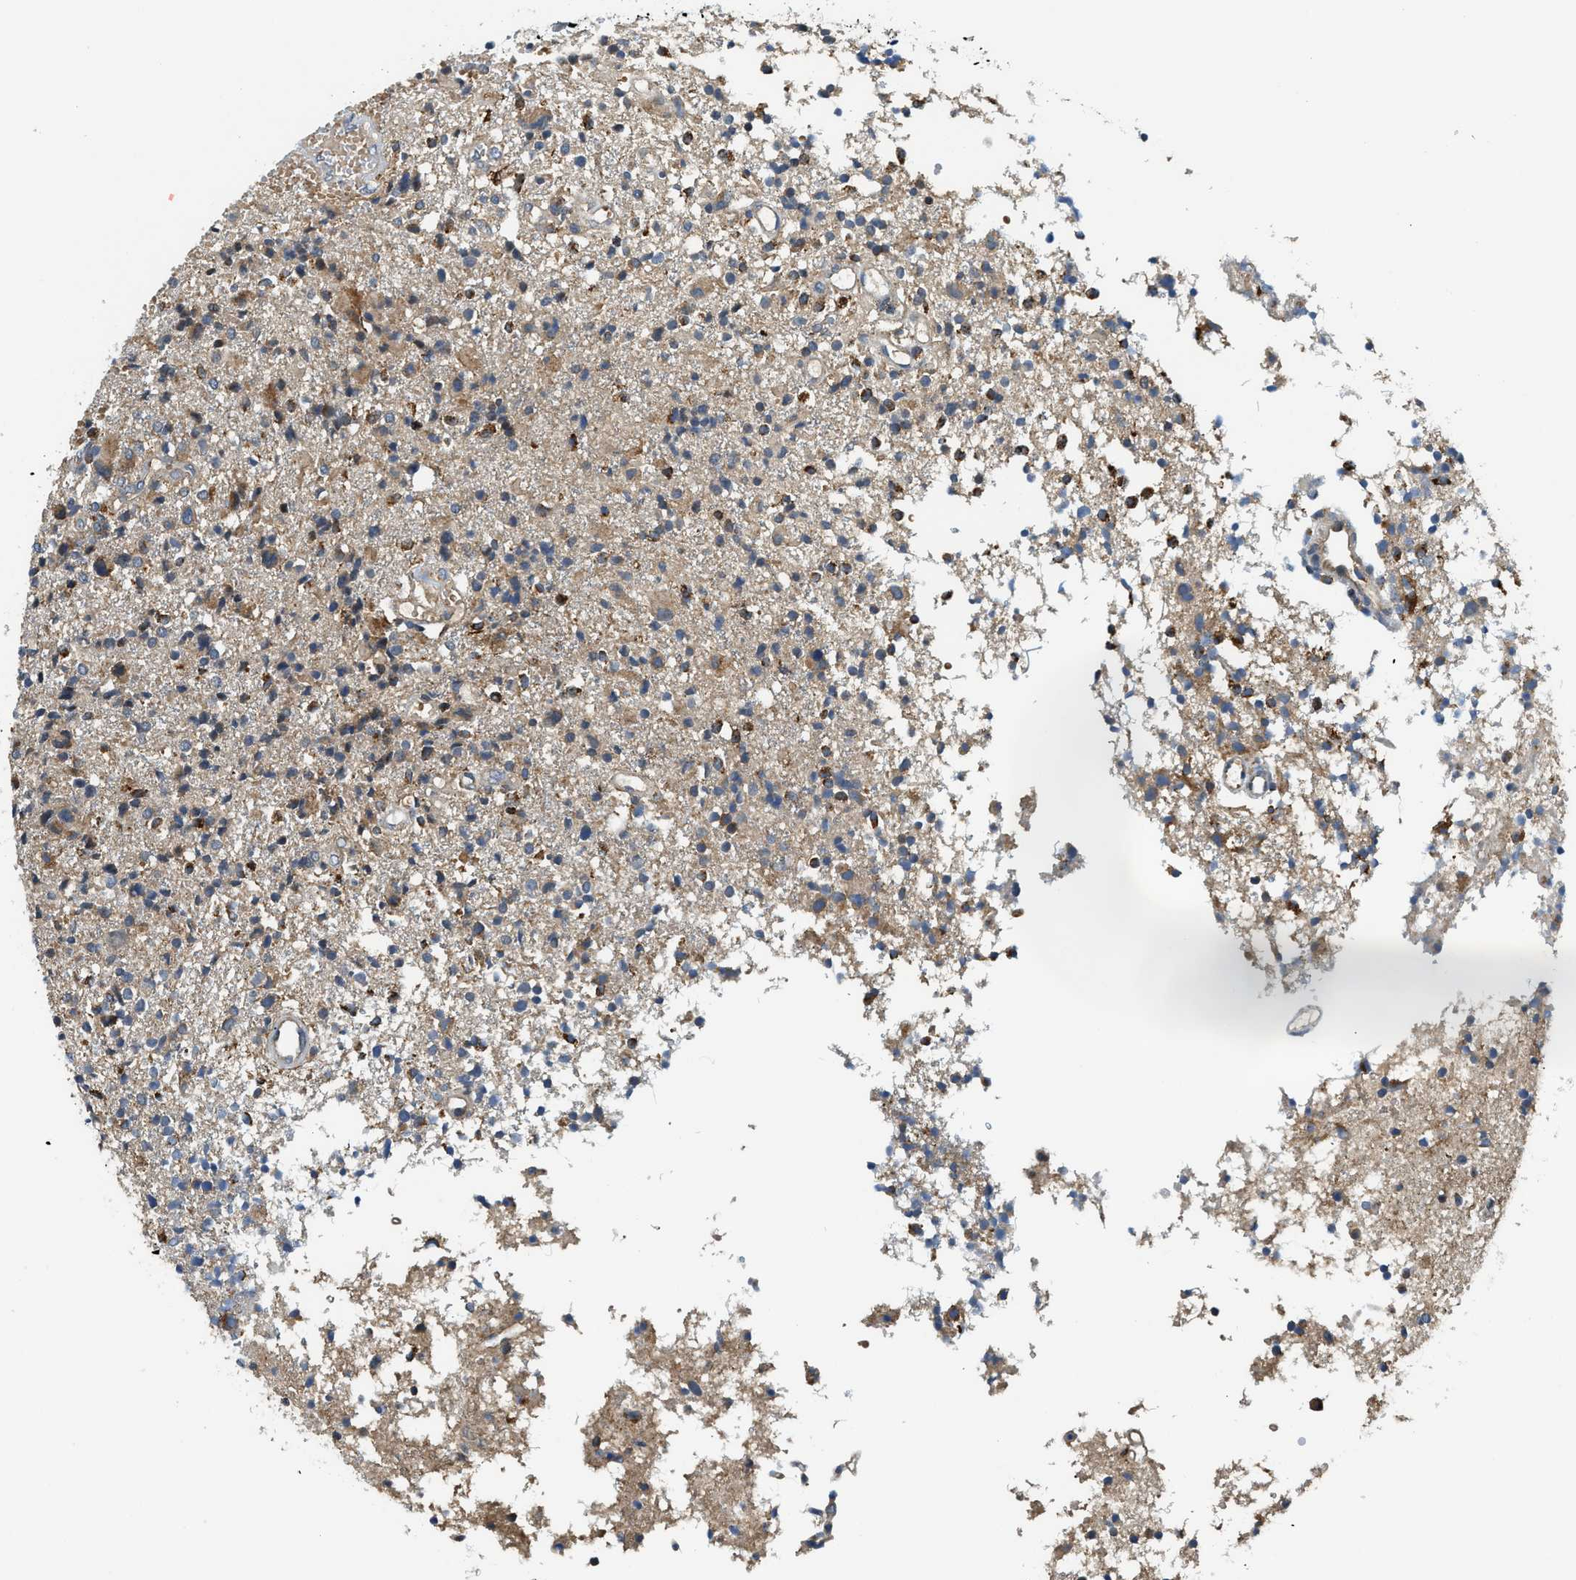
{"staining": {"intensity": "weak", "quantity": "25%-75%", "location": "cytoplasmic/membranous"}, "tissue": "glioma", "cell_type": "Tumor cells", "image_type": "cancer", "snomed": [{"axis": "morphology", "description": "Glioma, malignant, High grade"}, {"axis": "topography", "description": "Brain"}], "caption": "Immunohistochemistry (IHC) (DAB) staining of high-grade glioma (malignant) reveals weak cytoplasmic/membranous protein positivity in approximately 25%-75% of tumor cells.", "gene": "KCNK1", "patient": {"sex": "female", "age": 59}}